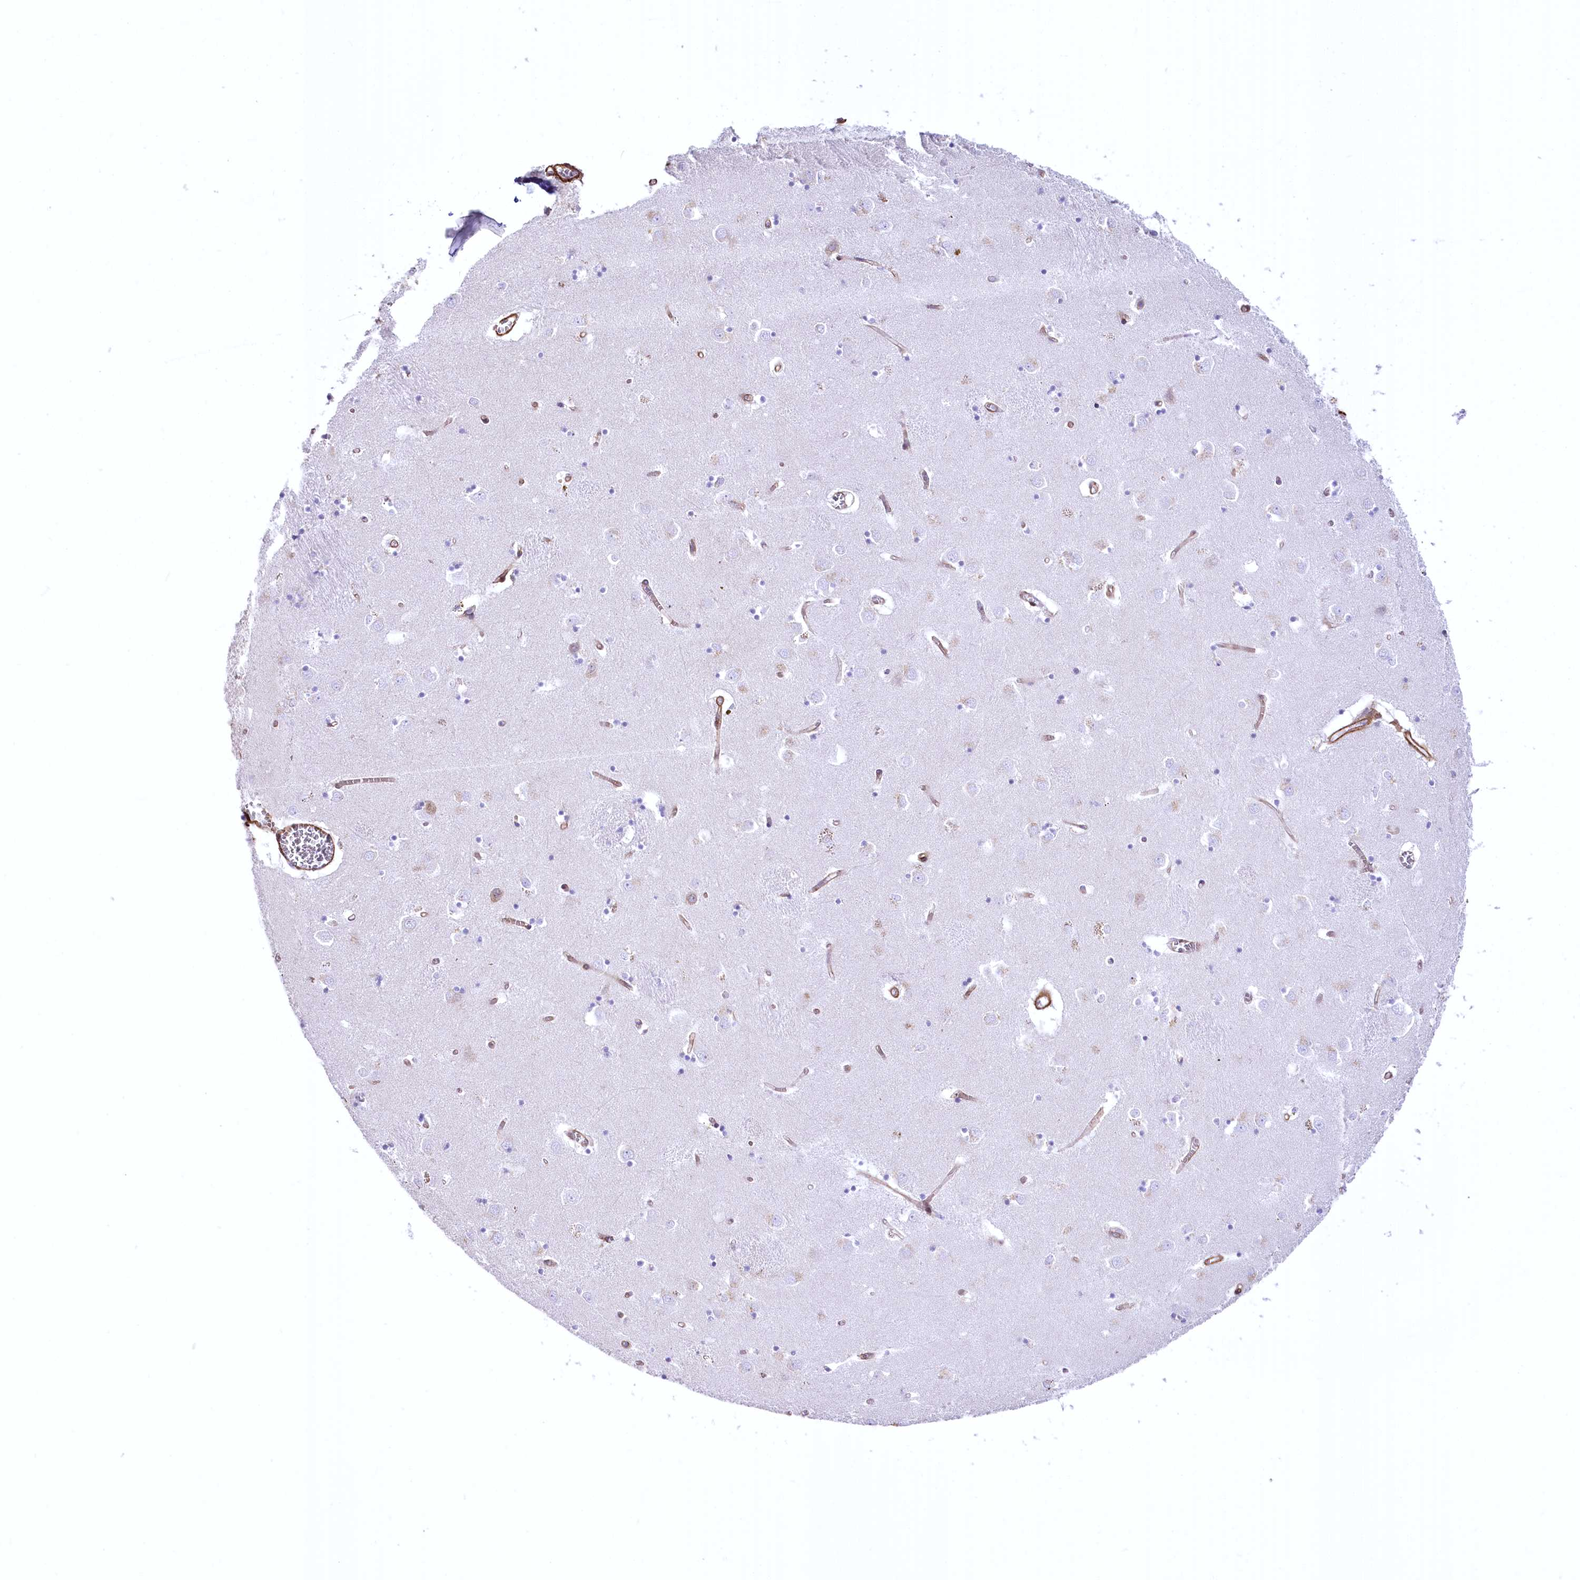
{"staining": {"intensity": "negative", "quantity": "none", "location": "none"}, "tissue": "caudate", "cell_type": "Glial cells", "image_type": "normal", "snomed": [{"axis": "morphology", "description": "Normal tissue, NOS"}, {"axis": "topography", "description": "Lateral ventricle wall"}], "caption": "Protein analysis of normal caudate shows no significant expression in glial cells.", "gene": "SYNPO2", "patient": {"sex": "male", "age": 70}}